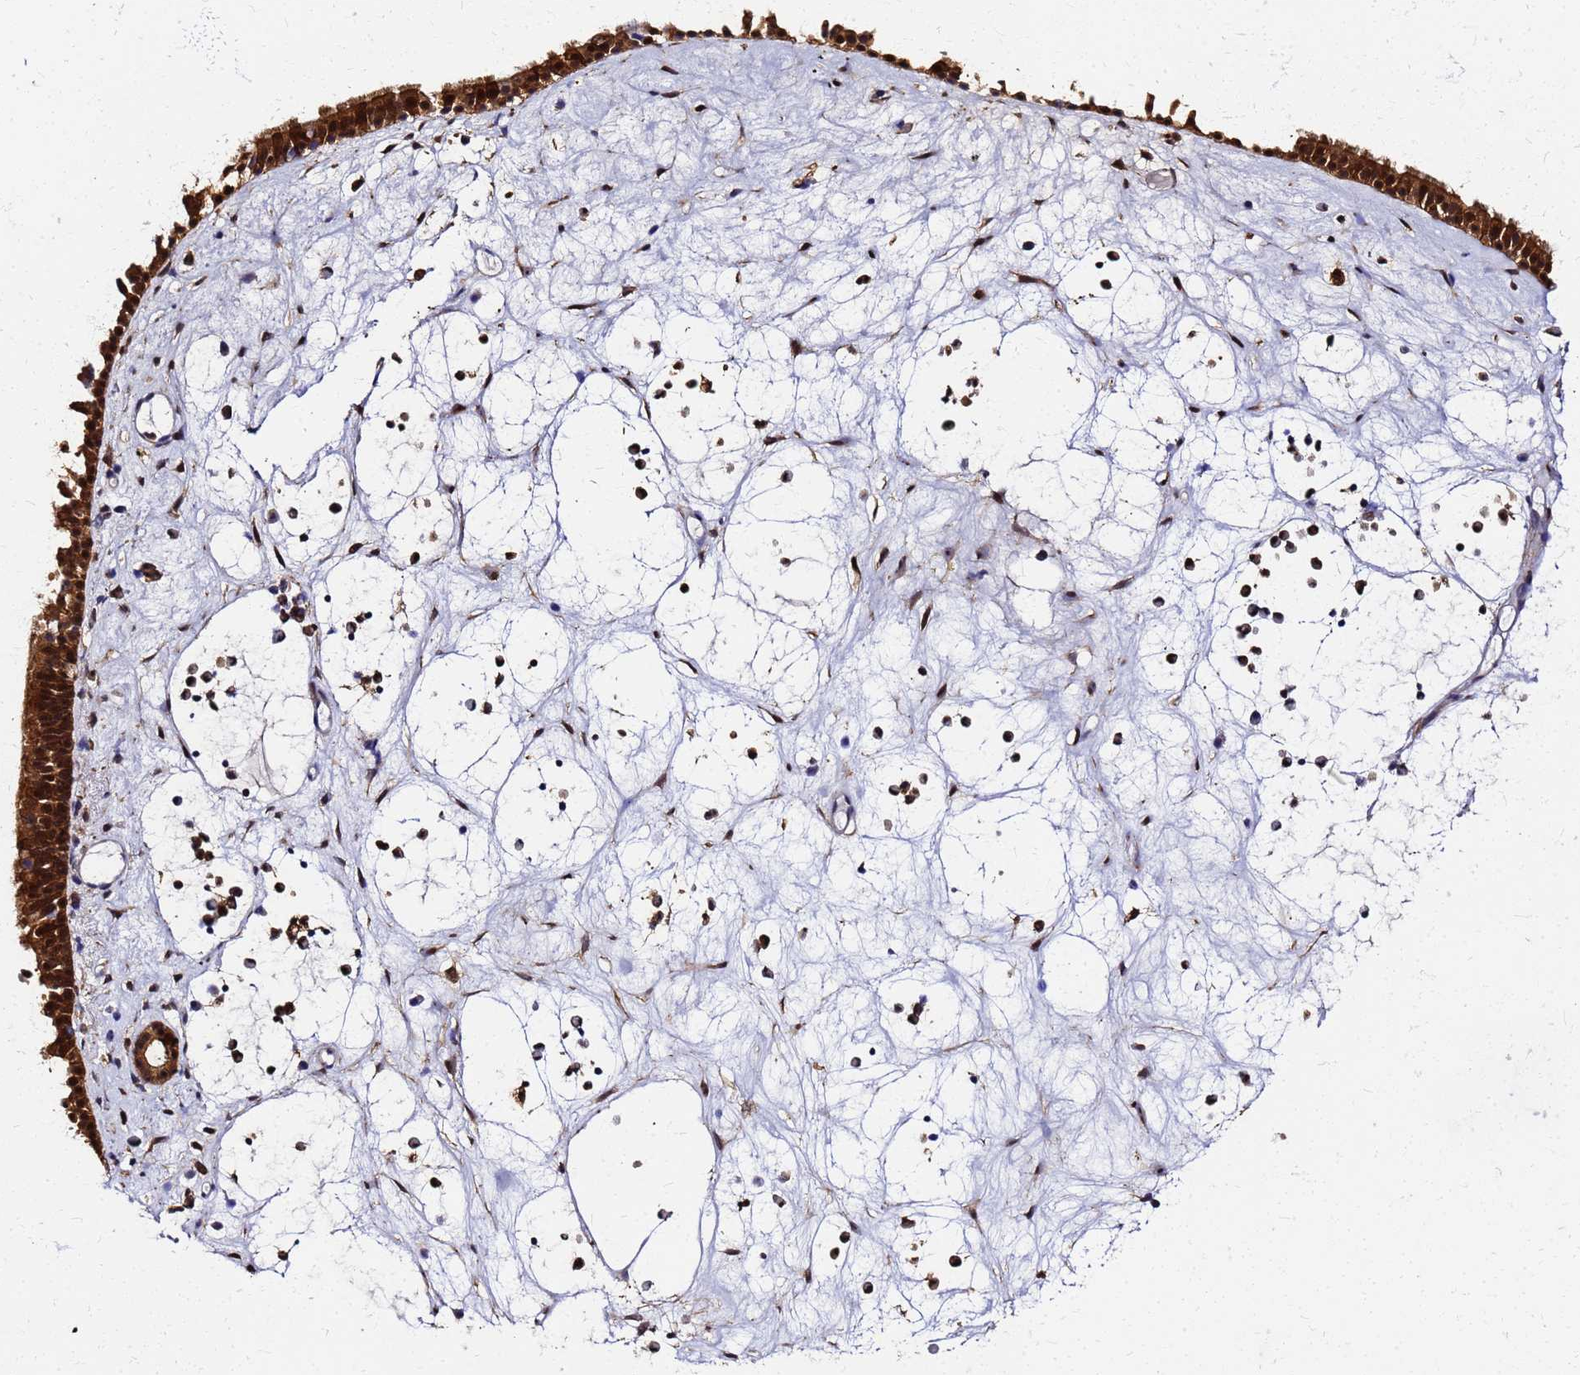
{"staining": {"intensity": "strong", "quantity": ">75%", "location": "cytoplasmic/membranous,nuclear"}, "tissue": "nasopharynx", "cell_type": "Respiratory epithelial cells", "image_type": "normal", "snomed": [{"axis": "morphology", "description": "Normal tissue, NOS"}, {"axis": "morphology", "description": "Inflammation, NOS"}, {"axis": "morphology", "description": "Malignant melanoma, Metastatic site"}, {"axis": "topography", "description": "Nasopharynx"}], "caption": "A high-resolution photomicrograph shows IHC staining of normal nasopharynx, which shows strong cytoplasmic/membranous,nuclear staining in about >75% of respiratory epithelial cells.", "gene": "S100A11", "patient": {"sex": "male", "age": 70}}